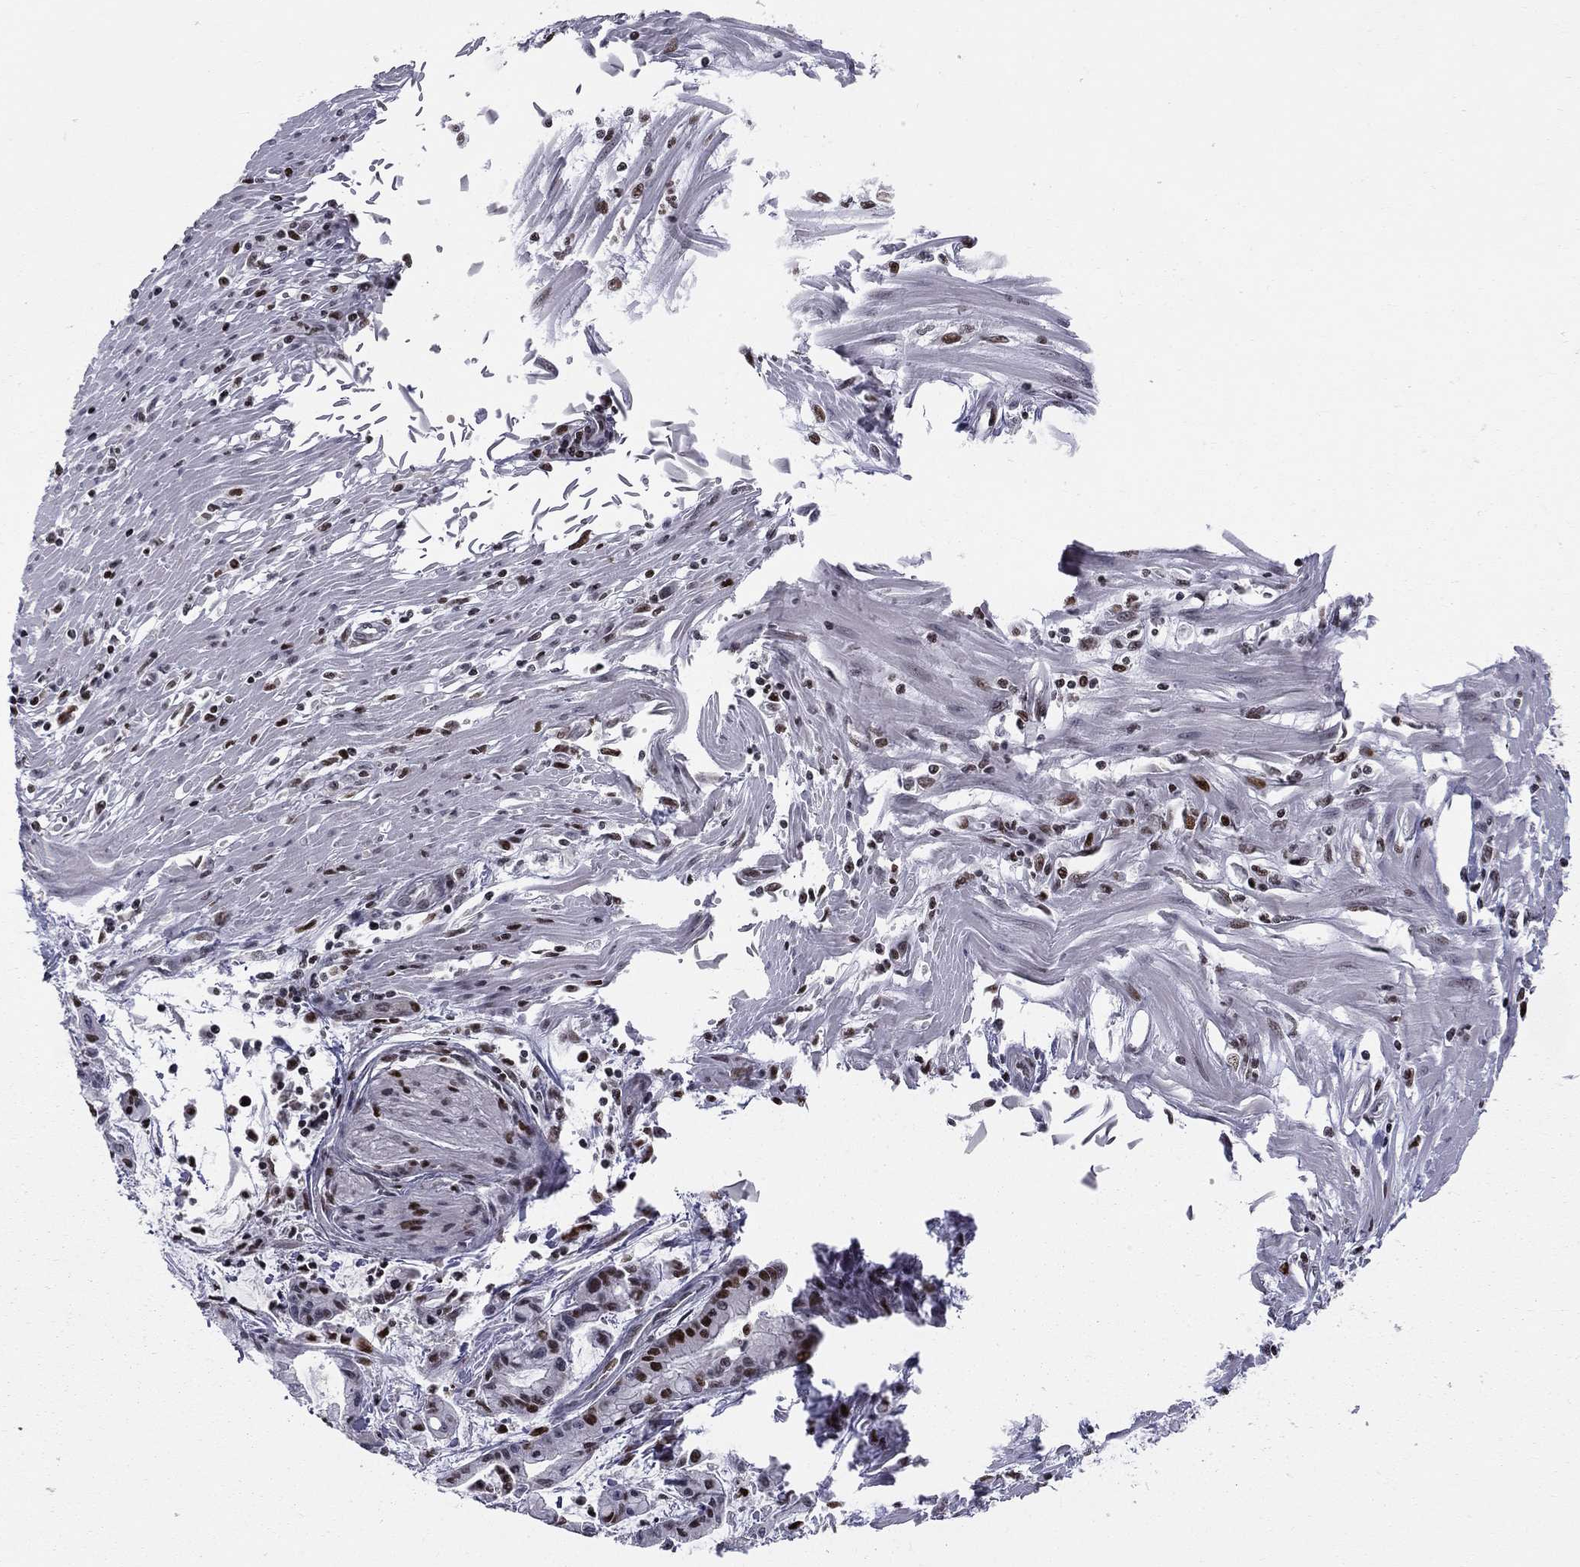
{"staining": {"intensity": "strong", "quantity": "25%-75%", "location": "nuclear"}, "tissue": "pancreatic cancer", "cell_type": "Tumor cells", "image_type": "cancer", "snomed": [{"axis": "morphology", "description": "Adenocarcinoma, NOS"}, {"axis": "topography", "description": "Pancreas"}], "caption": "Immunohistochemistry (IHC) staining of adenocarcinoma (pancreatic), which displays high levels of strong nuclear positivity in approximately 25%-75% of tumor cells indicating strong nuclear protein staining. The staining was performed using DAB (brown) for protein detection and nuclei were counterstained in hematoxylin (blue).", "gene": "RNASEH2C", "patient": {"sex": "male", "age": 48}}